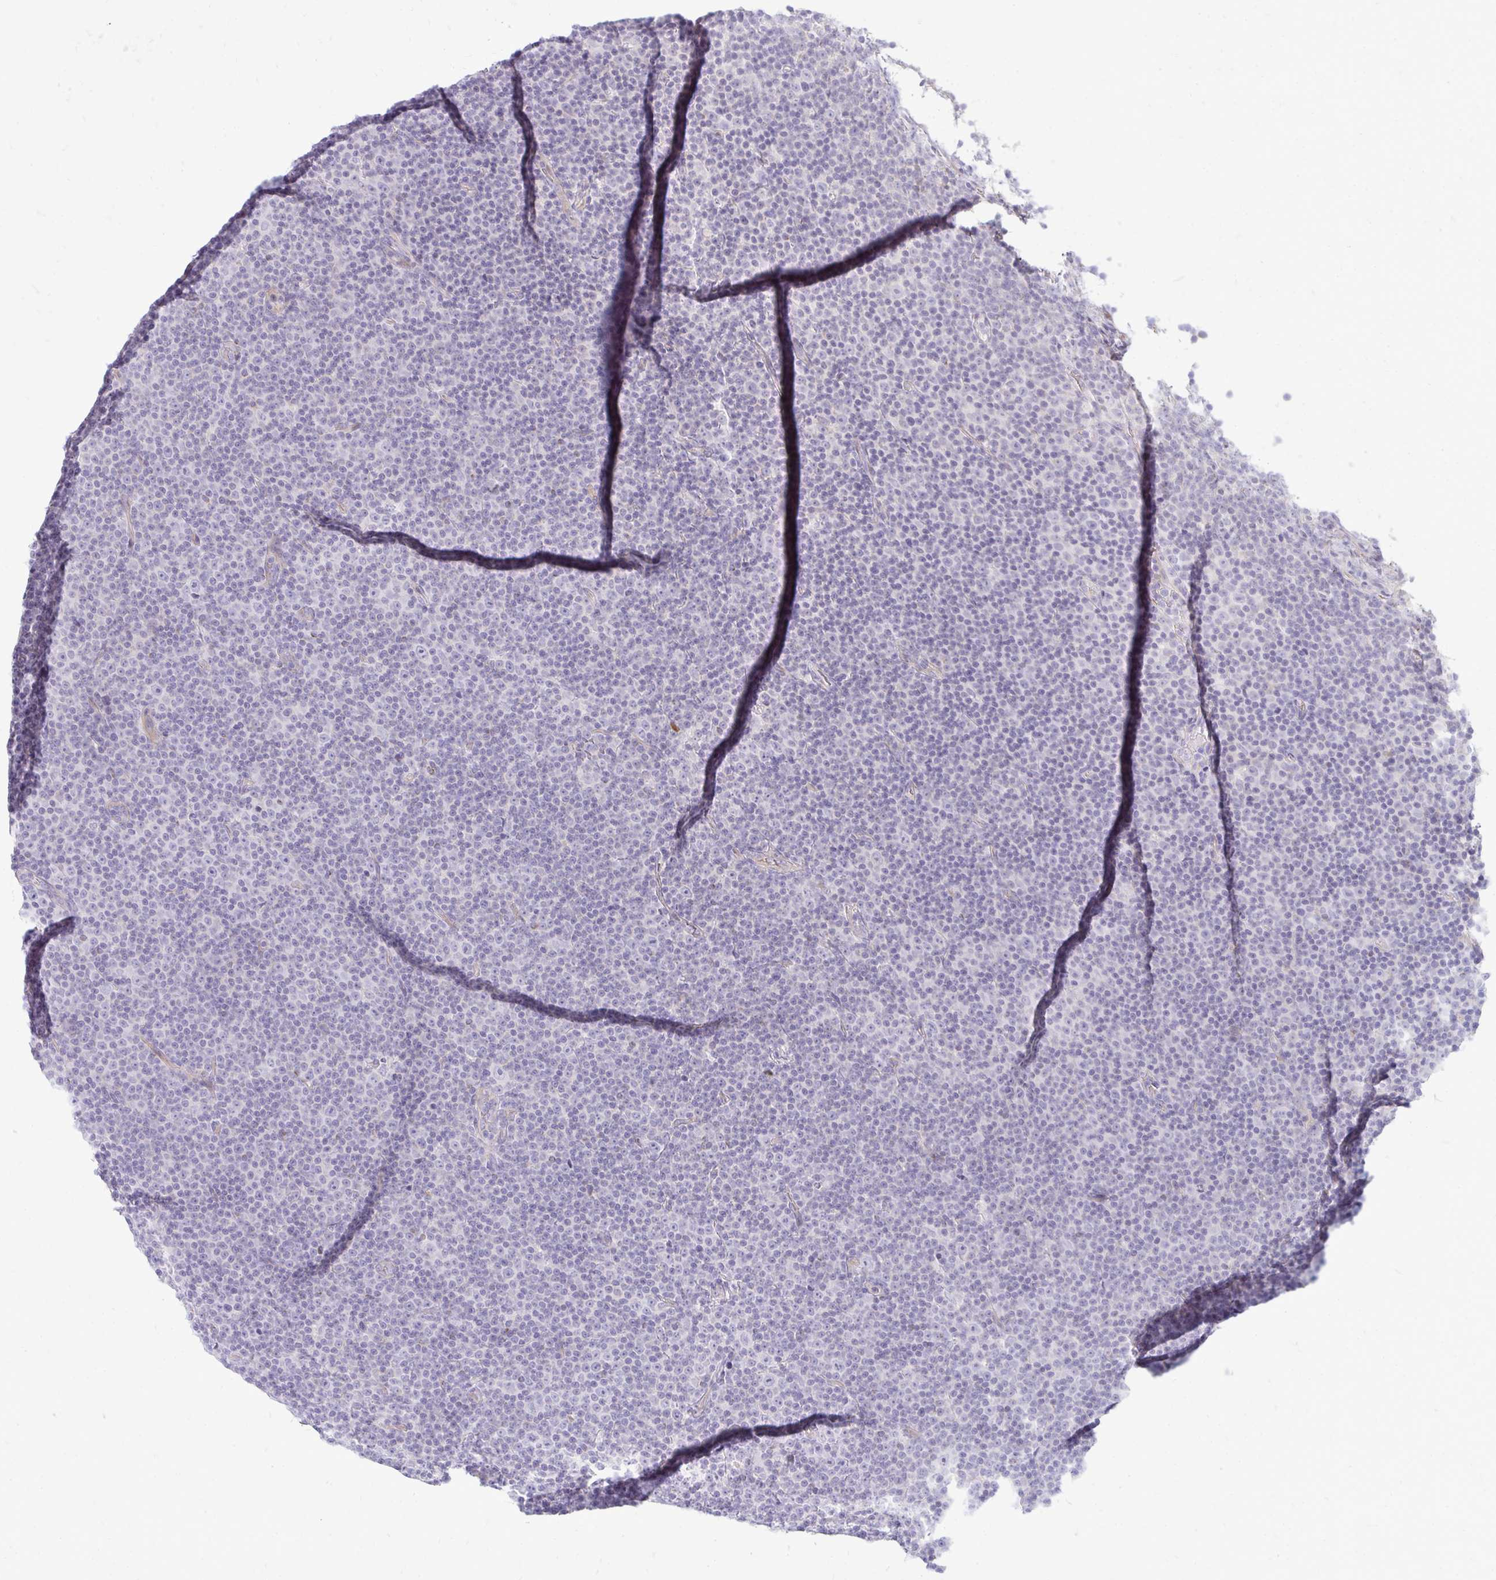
{"staining": {"intensity": "negative", "quantity": "none", "location": "none"}, "tissue": "lymphoma", "cell_type": "Tumor cells", "image_type": "cancer", "snomed": [{"axis": "morphology", "description": "Malignant lymphoma, non-Hodgkin's type, Low grade"}, {"axis": "topography", "description": "Lymph node"}], "caption": "Low-grade malignant lymphoma, non-Hodgkin's type was stained to show a protein in brown. There is no significant staining in tumor cells.", "gene": "TSPEAR", "patient": {"sex": "female", "age": 67}}